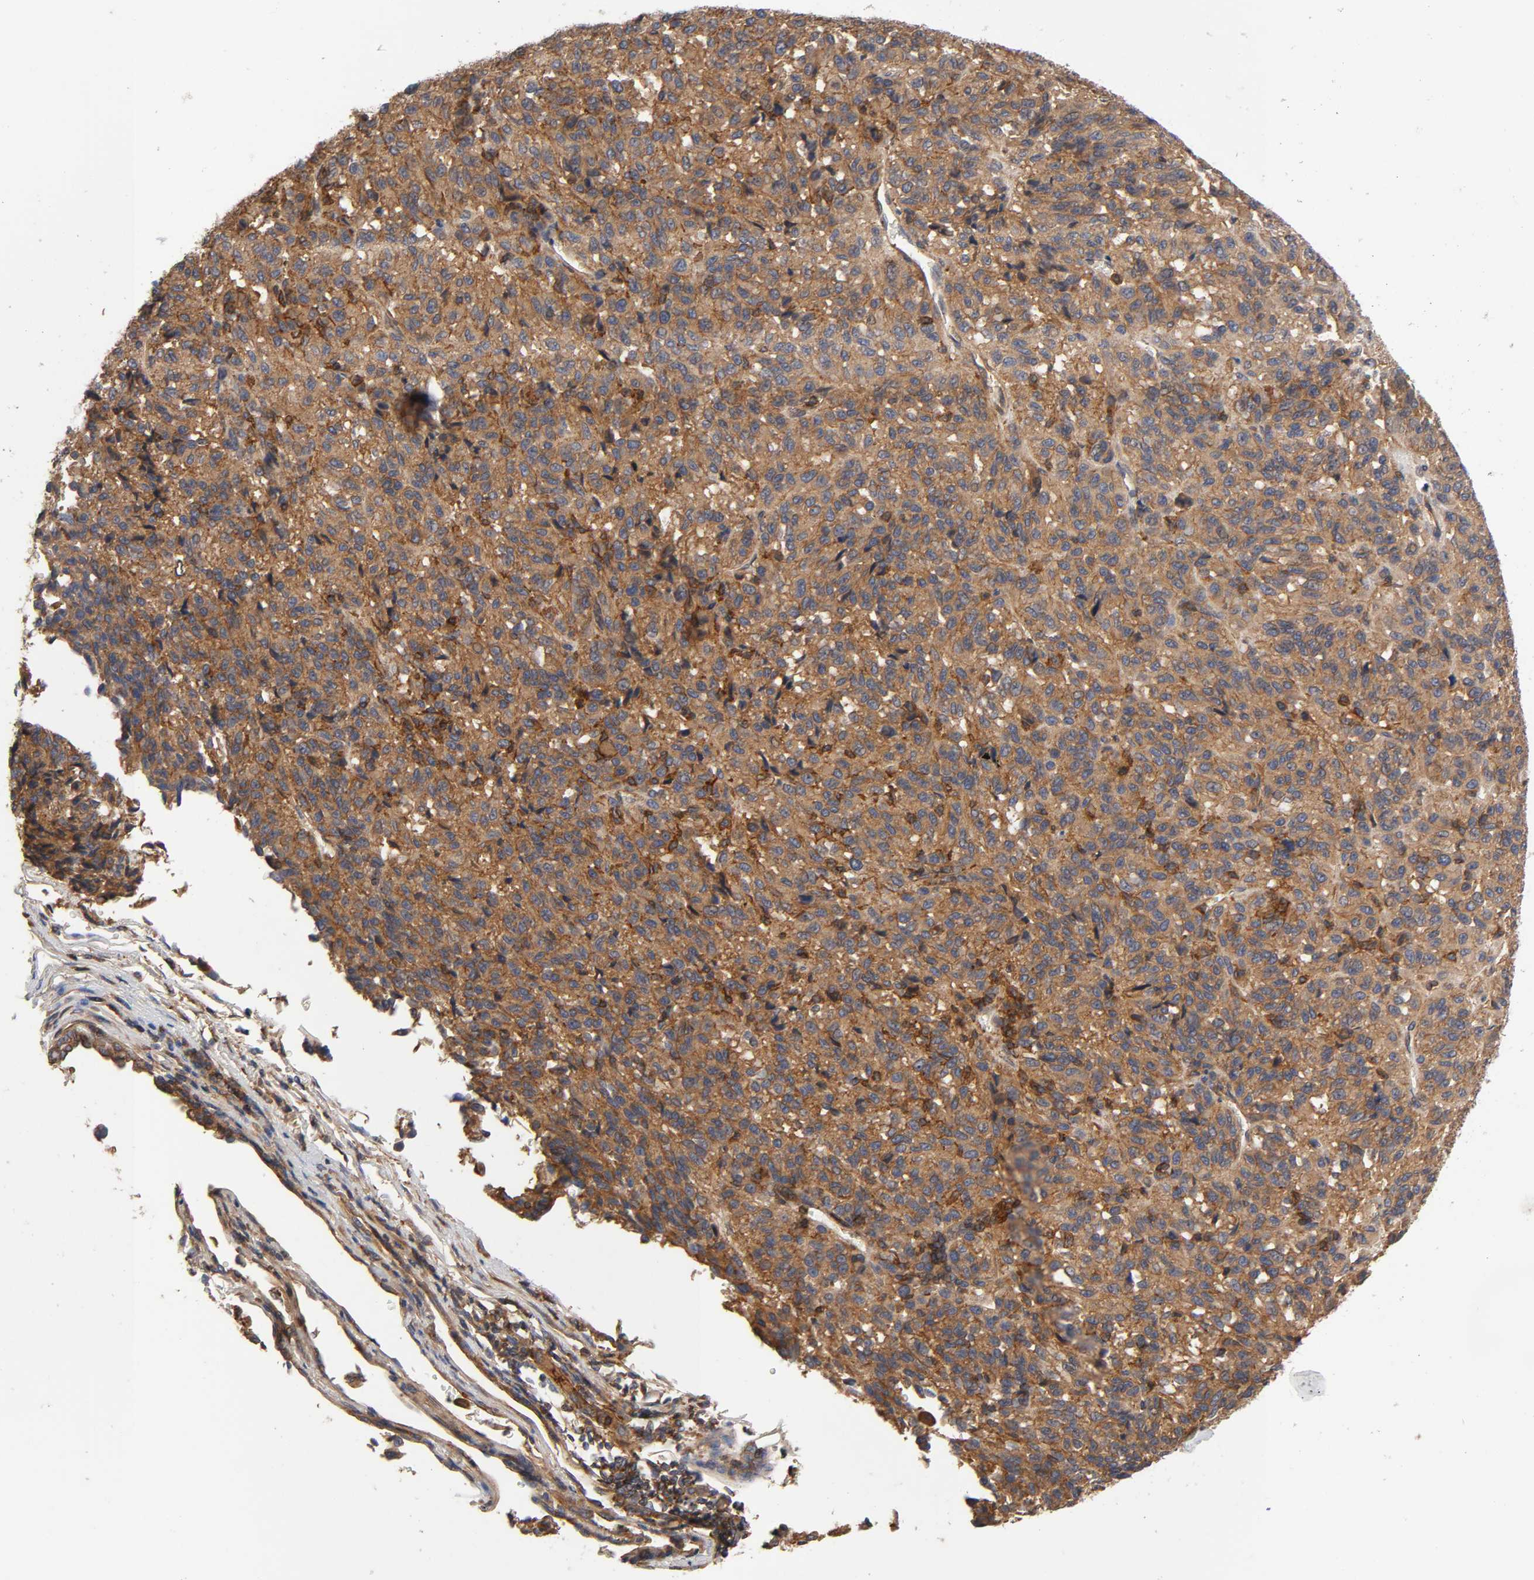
{"staining": {"intensity": "strong", "quantity": ">75%", "location": "cytoplasmic/membranous"}, "tissue": "melanoma", "cell_type": "Tumor cells", "image_type": "cancer", "snomed": [{"axis": "morphology", "description": "Malignant melanoma, Metastatic site"}, {"axis": "topography", "description": "Lung"}], "caption": "IHC image of neoplastic tissue: human melanoma stained using immunohistochemistry (IHC) demonstrates high levels of strong protein expression localized specifically in the cytoplasmic/membranous of tumor cells, appearing as a cytoplasmic/membranous brown color.", "gene": "LAMTOR2", "patient": {"sex": "male", "age": 64}}